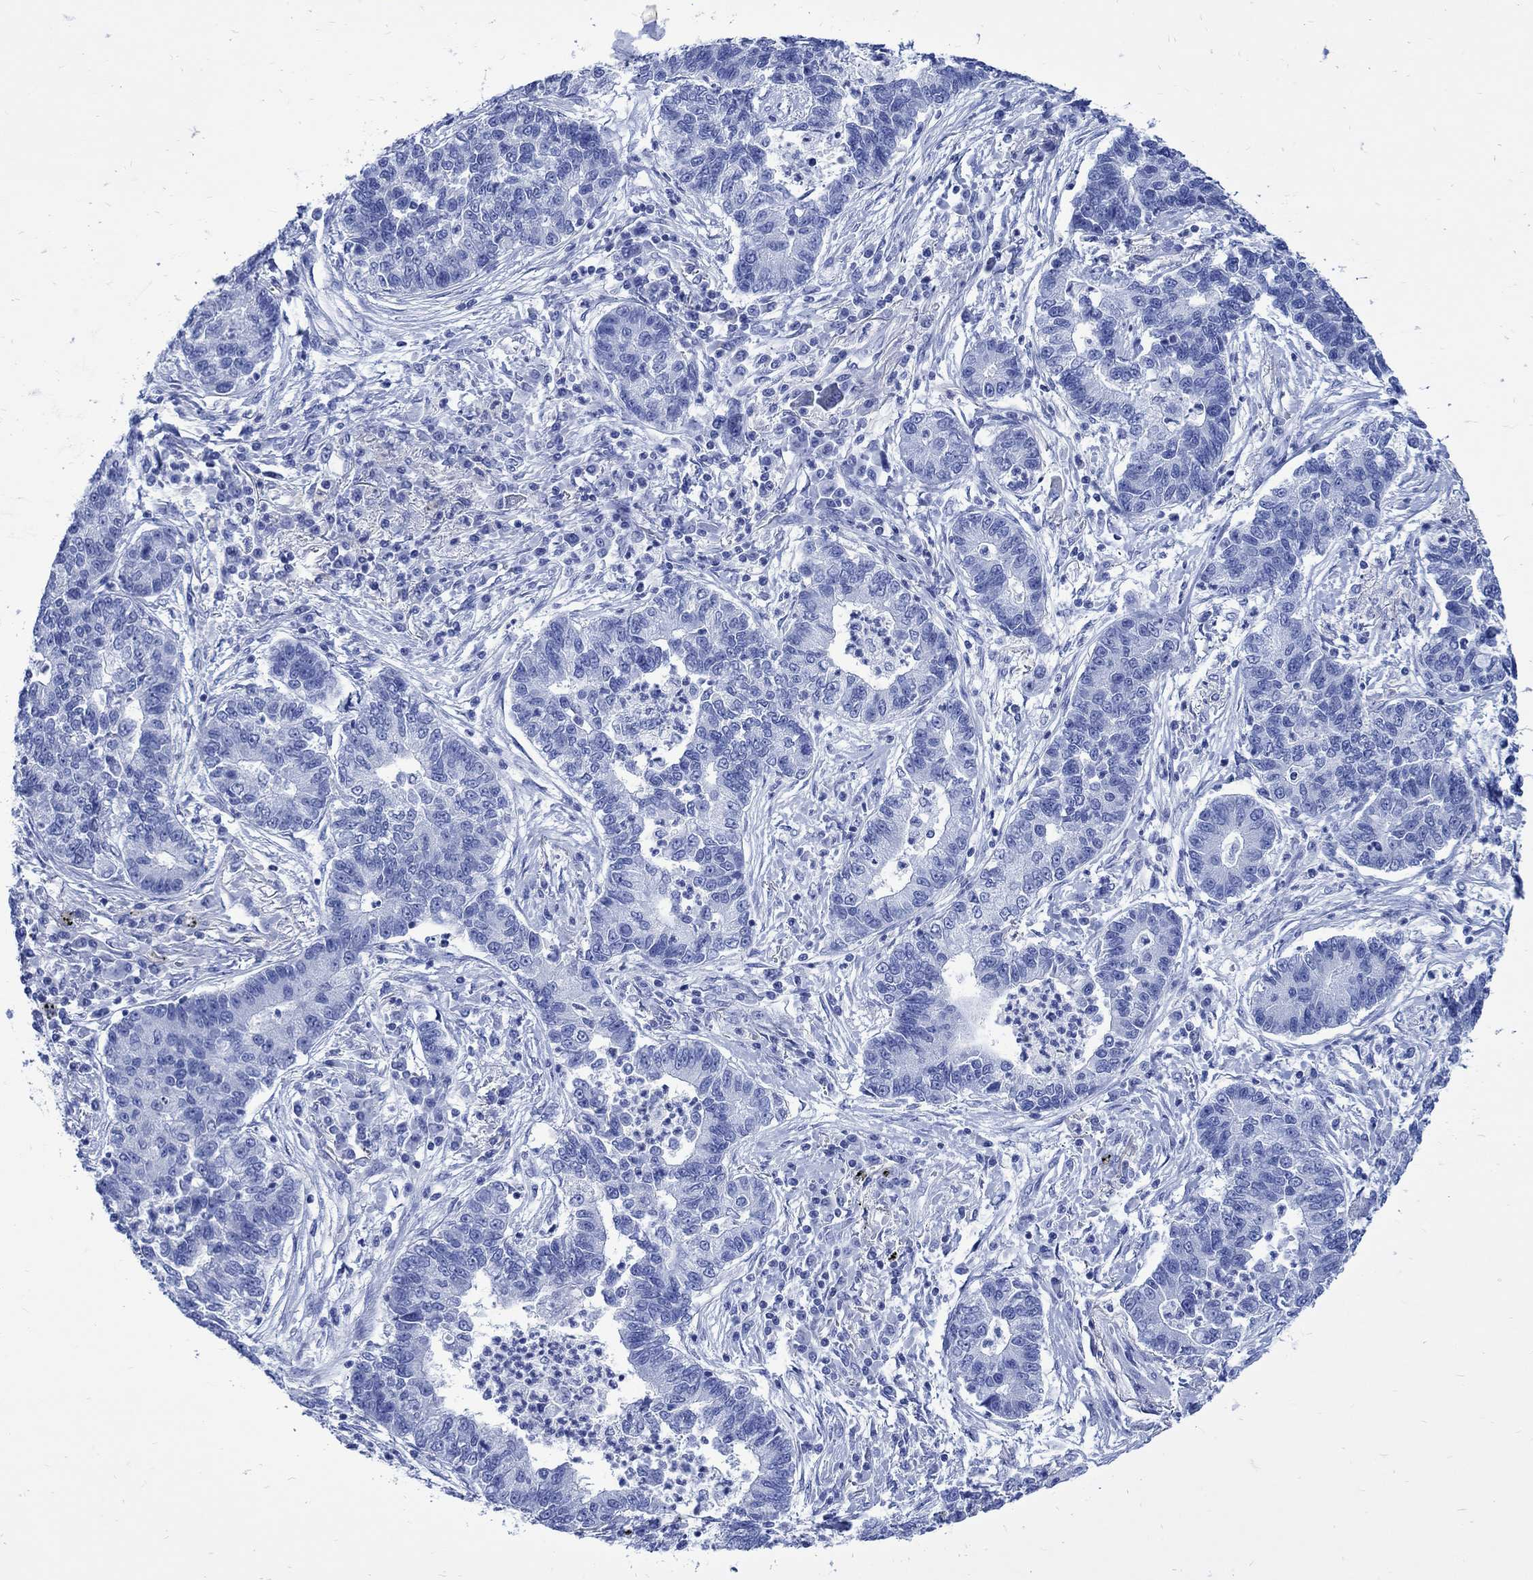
{"staining": {"intensity": "negative", "quantity": "none", "location": "none"}, "tissue": "lung cancer", "cell_type": "Tumor cells", "image_type": "cancer", "snomed": [{"axis": "morphology", "description": "Adenocarcinoma, NOS"}, {"axis": "topography", "description": "Lung"}], "caption": "Immunohistochemistry micrograph of human lung cancer stained for a protein (brown), which demonstrates no staining in tumor cells. (DAB (3,3'-diaminobenzidine) immunohistochemistry (IHC) with hematoxylin counter stain).", "gene": "CPLX2", "patient": {"sex": "female", "age": 57}}